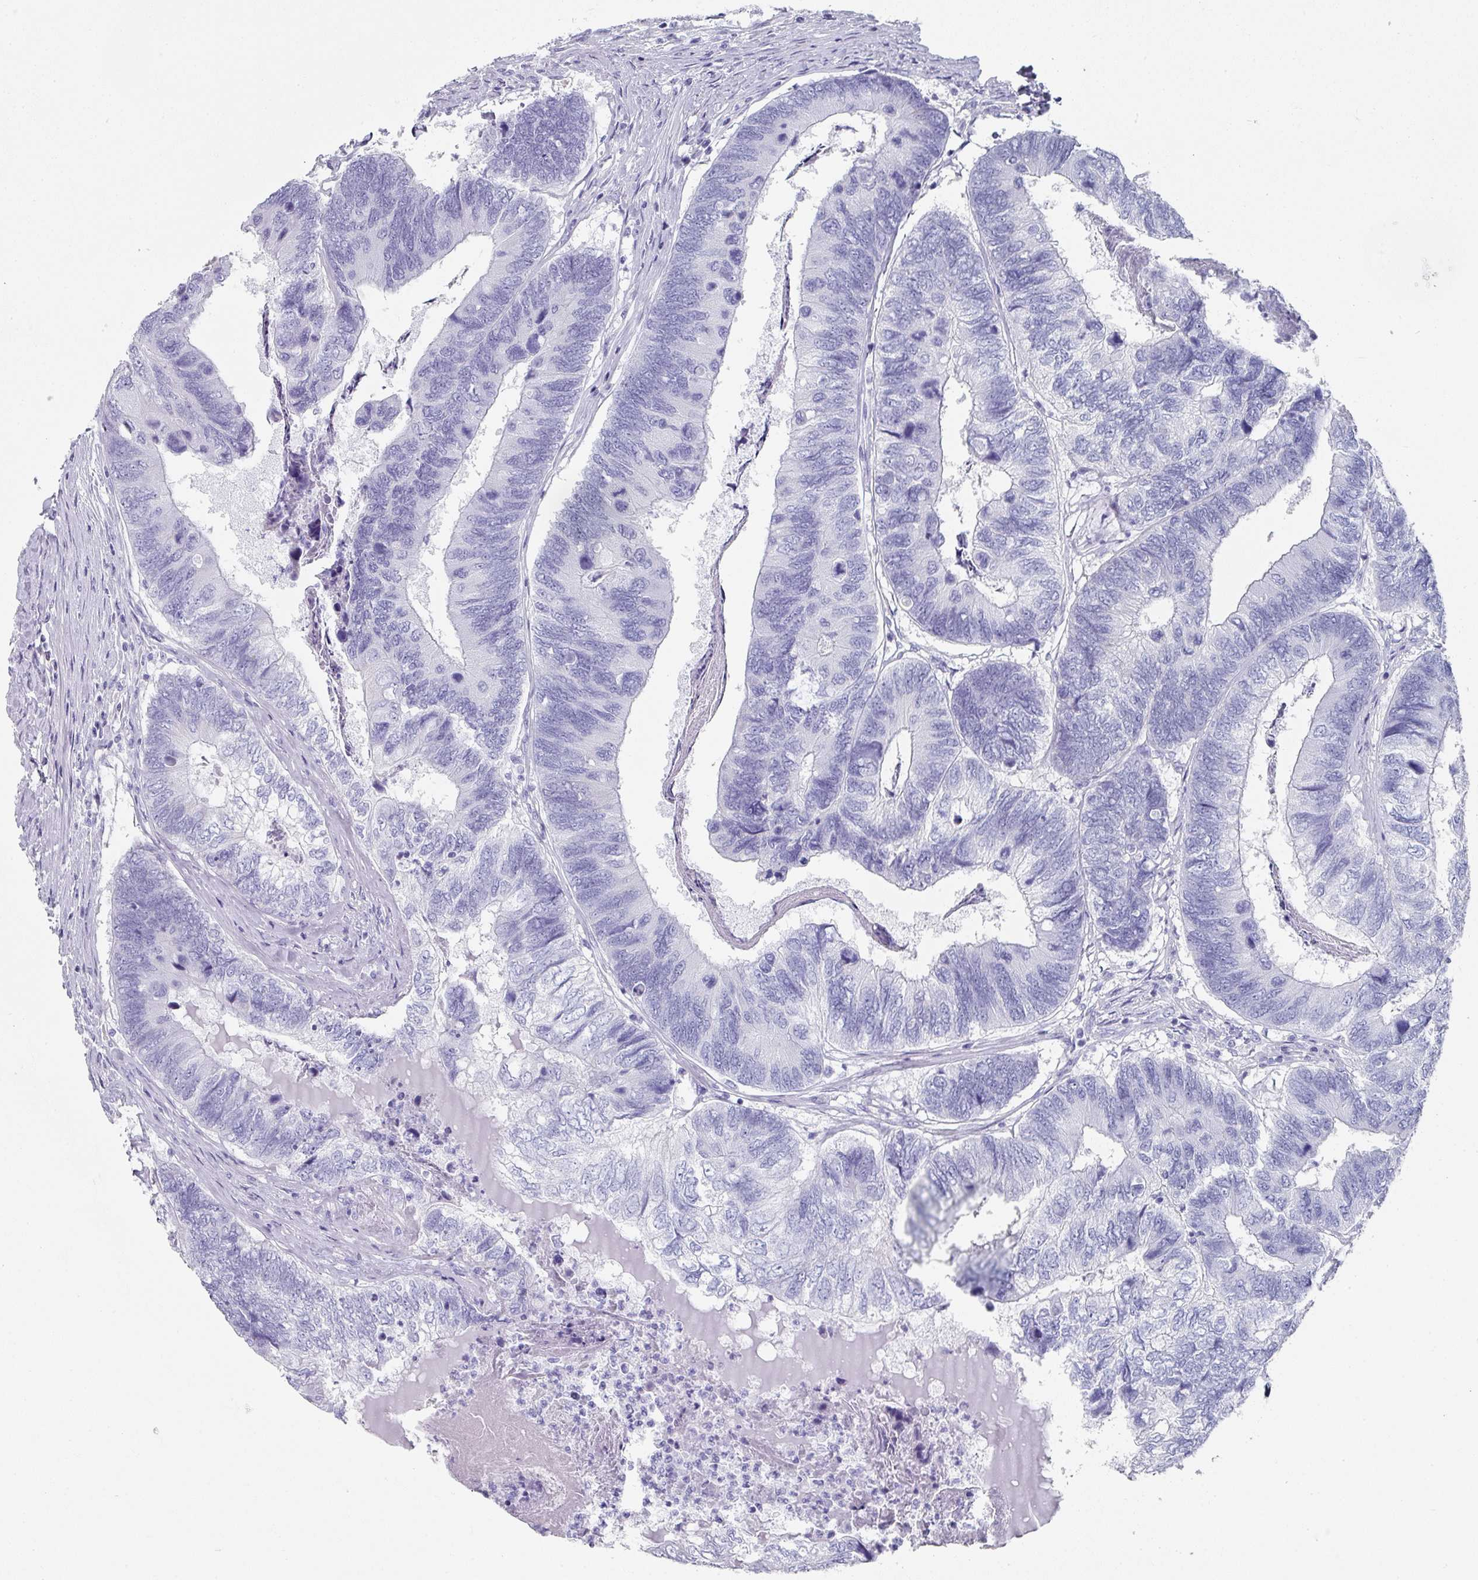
{"staining": {"intensity": "negative", "quantity": "none", "location": "none"}, "tissue": "colorectal cancer", "cell_type": "Tumor cells", "image_type": "cancer", "snomed": [{"axis": "morphology", "description": "Adenocarcinoma, NOS"}, {"axis": "topography", "description": "Colon"}], "caption": "A histopathology image of colorectal adenocarcinoma stained for a protein demonstrates no brown staining in tumor cells.", "gene": "SETBP1", "patient": {"sex": "female", "age": 67}}